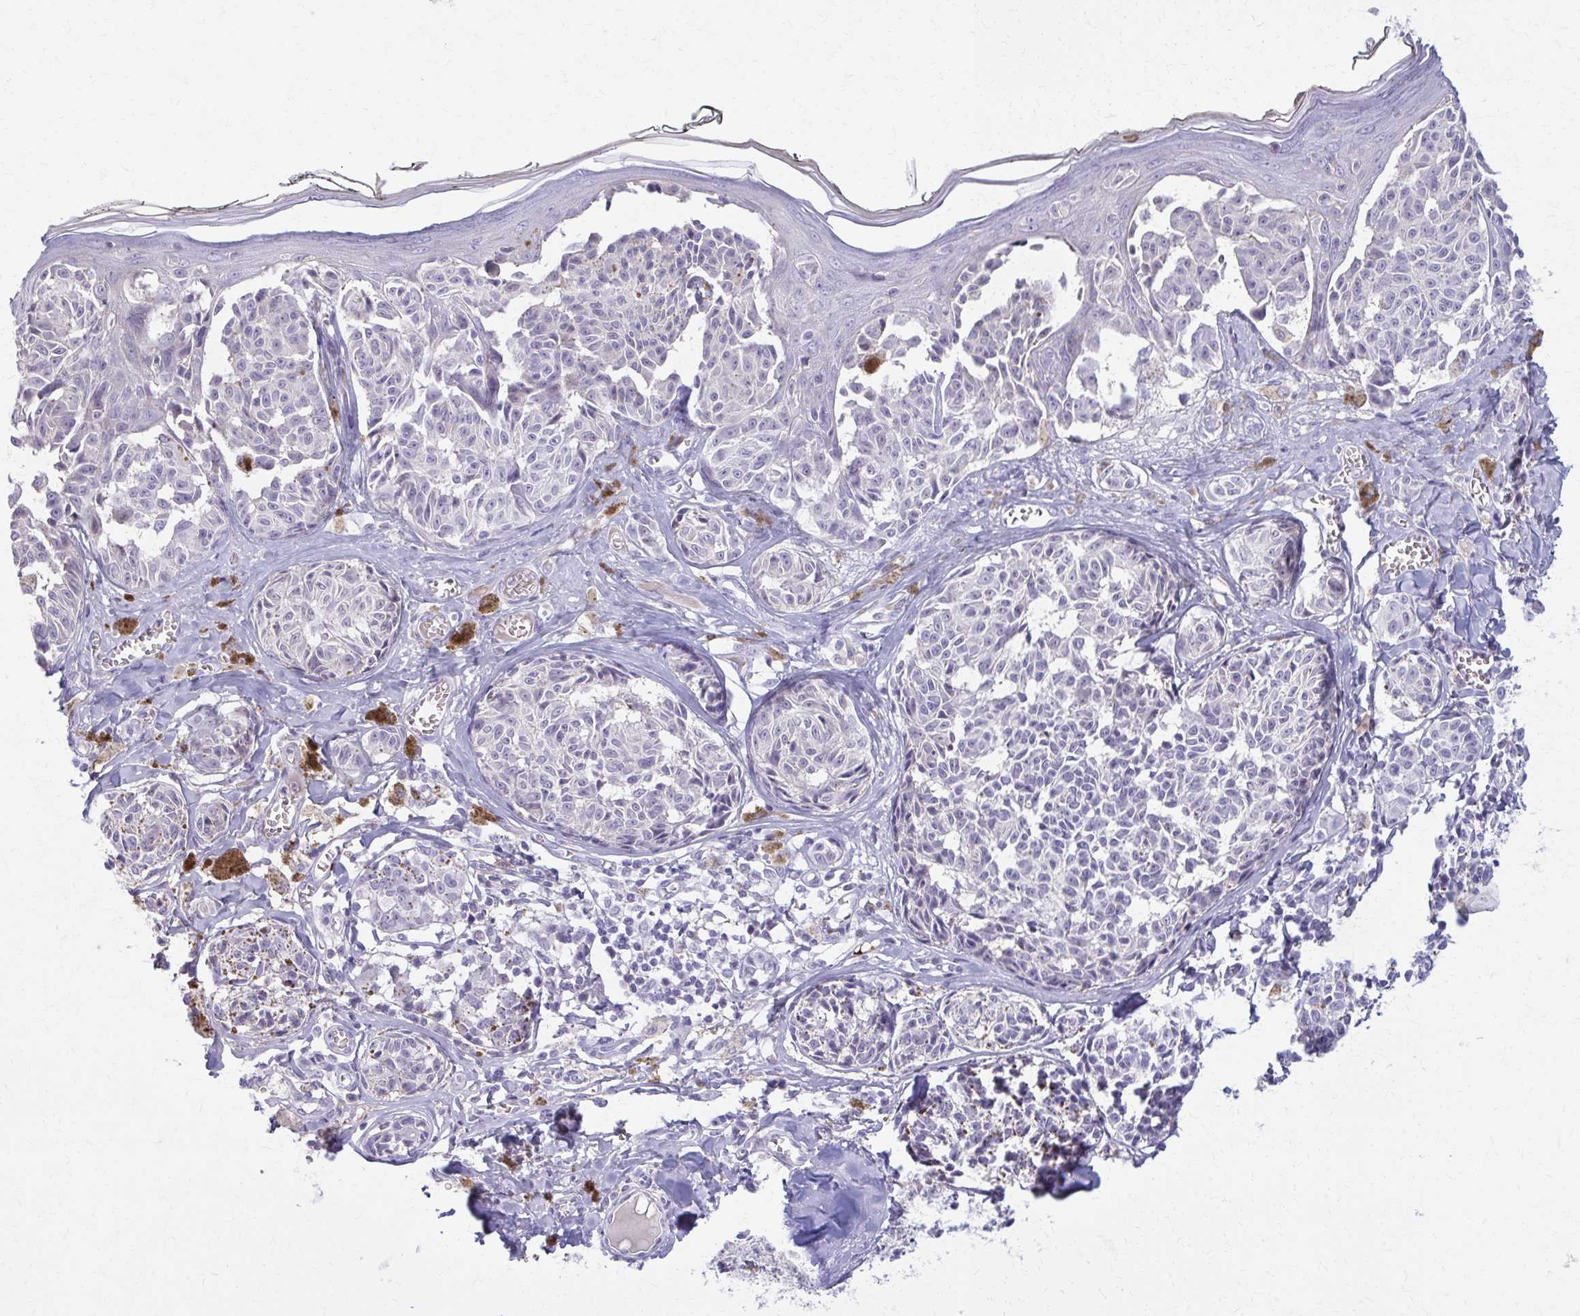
{"staining": {"intensity": "negative", "quantity": "none", "location": "none"}, "tissue": "melanoma", "cell_type": "Tumor cells", "image_type": "cancer", "snomed": [{"axis": "morphology", "description": "Malignant melanoma, NOS"}, {"axis": "topography", "description": "Skin"}], "caption": "Immunohistochemistry micrograph of human malignant melanoma stained for a protein (brown), which exhibits no positivity in tumor cells.", "gene": "OR4M1", "patient": {"sex": "female", "age": 43}}